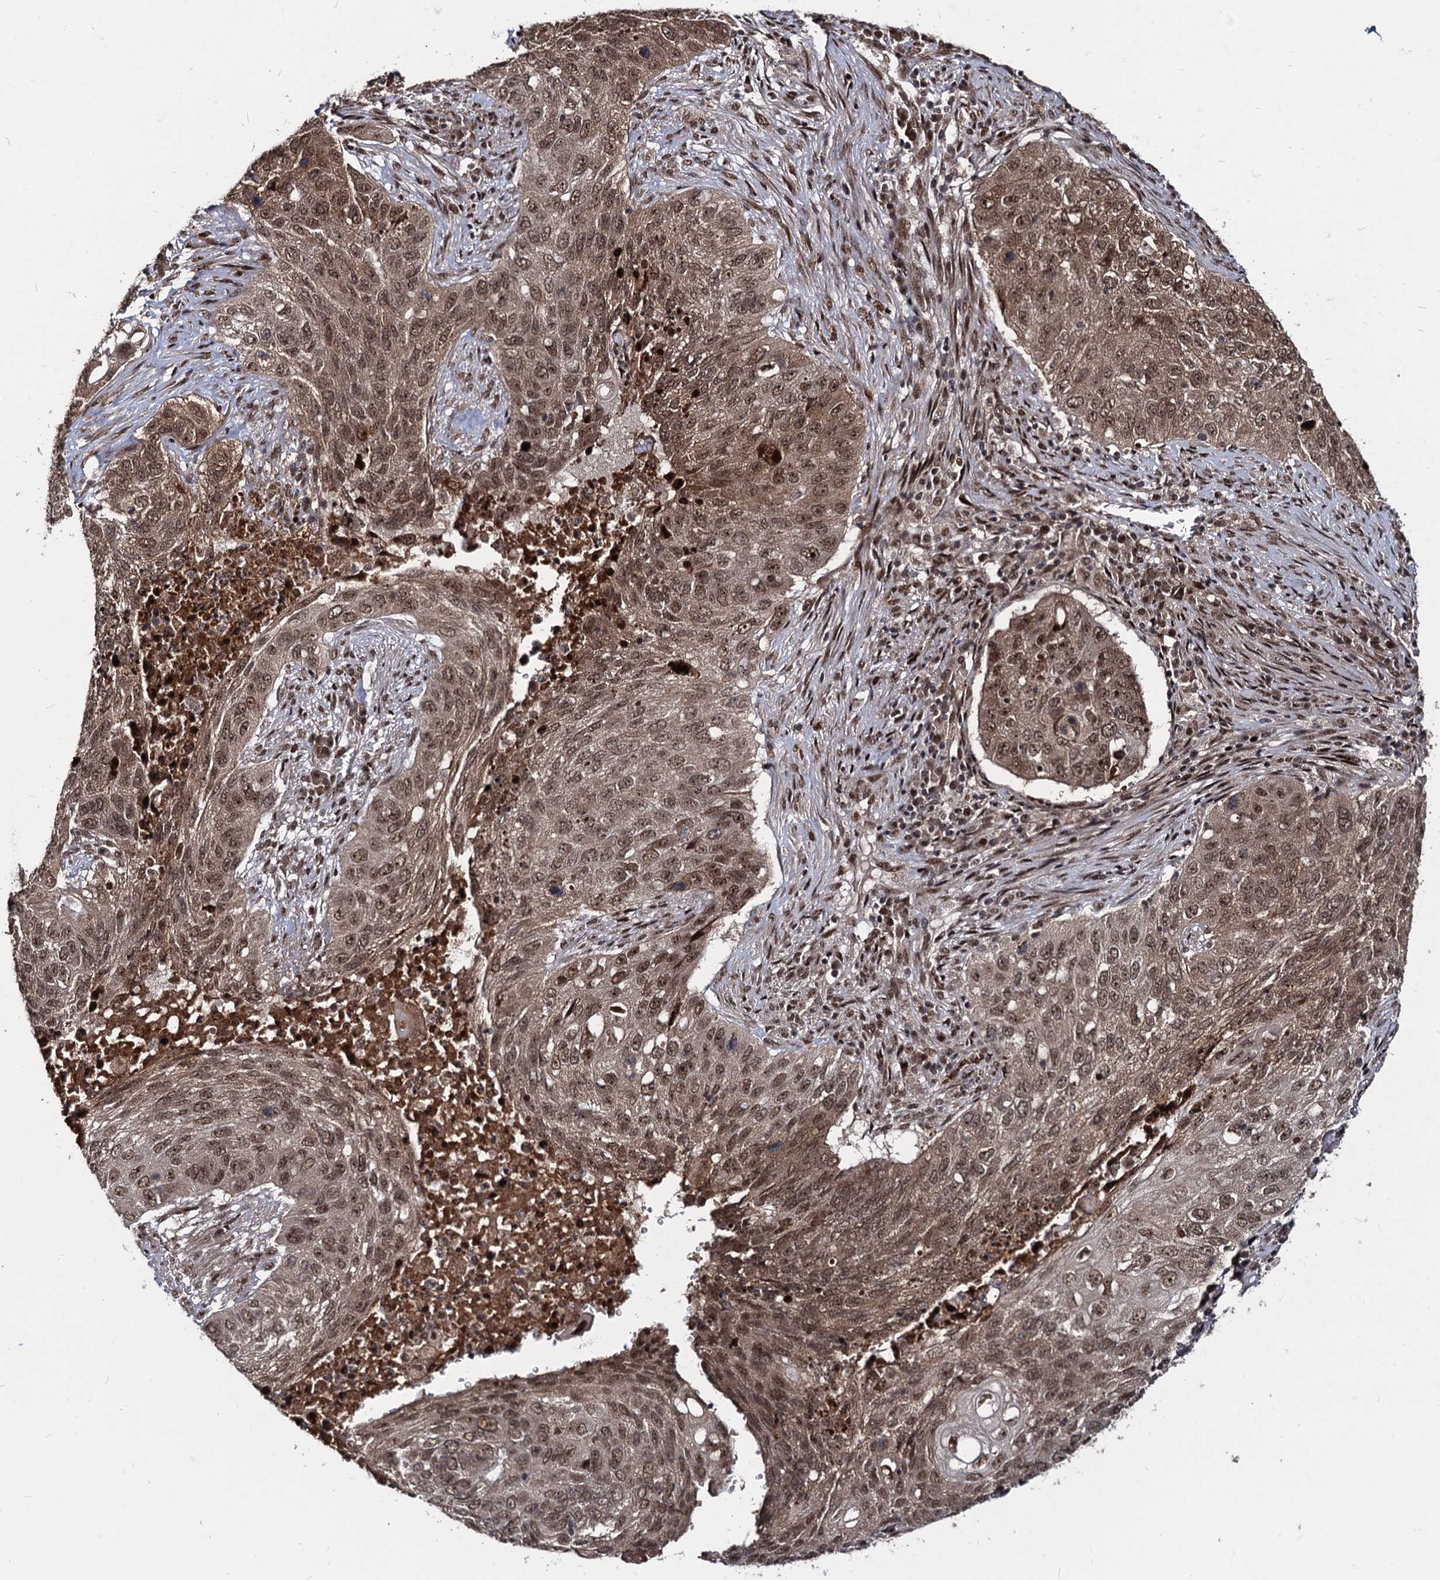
{"staining": {"intensity": "moderate", "quantity": ">75%", "location": "cytoplasmic/membranous,nuclear"}, "tissue": "lung cancer", "cell_type": "Tumor cells", "image_type": "cancer", "snomed": [{"axis": "morphology", "description": "Squamous cell carcinoma, NOS"}, {"axis": "topography", "description": "Lung"}], "caption": "This is an image of IHC staining of lung cancer, which shows moderate staining in the cytoplasmic/membranous and nuclear of tumor cells.", "gene": "SFSWAP", "patient": {"sex": "female", "age": 63}}